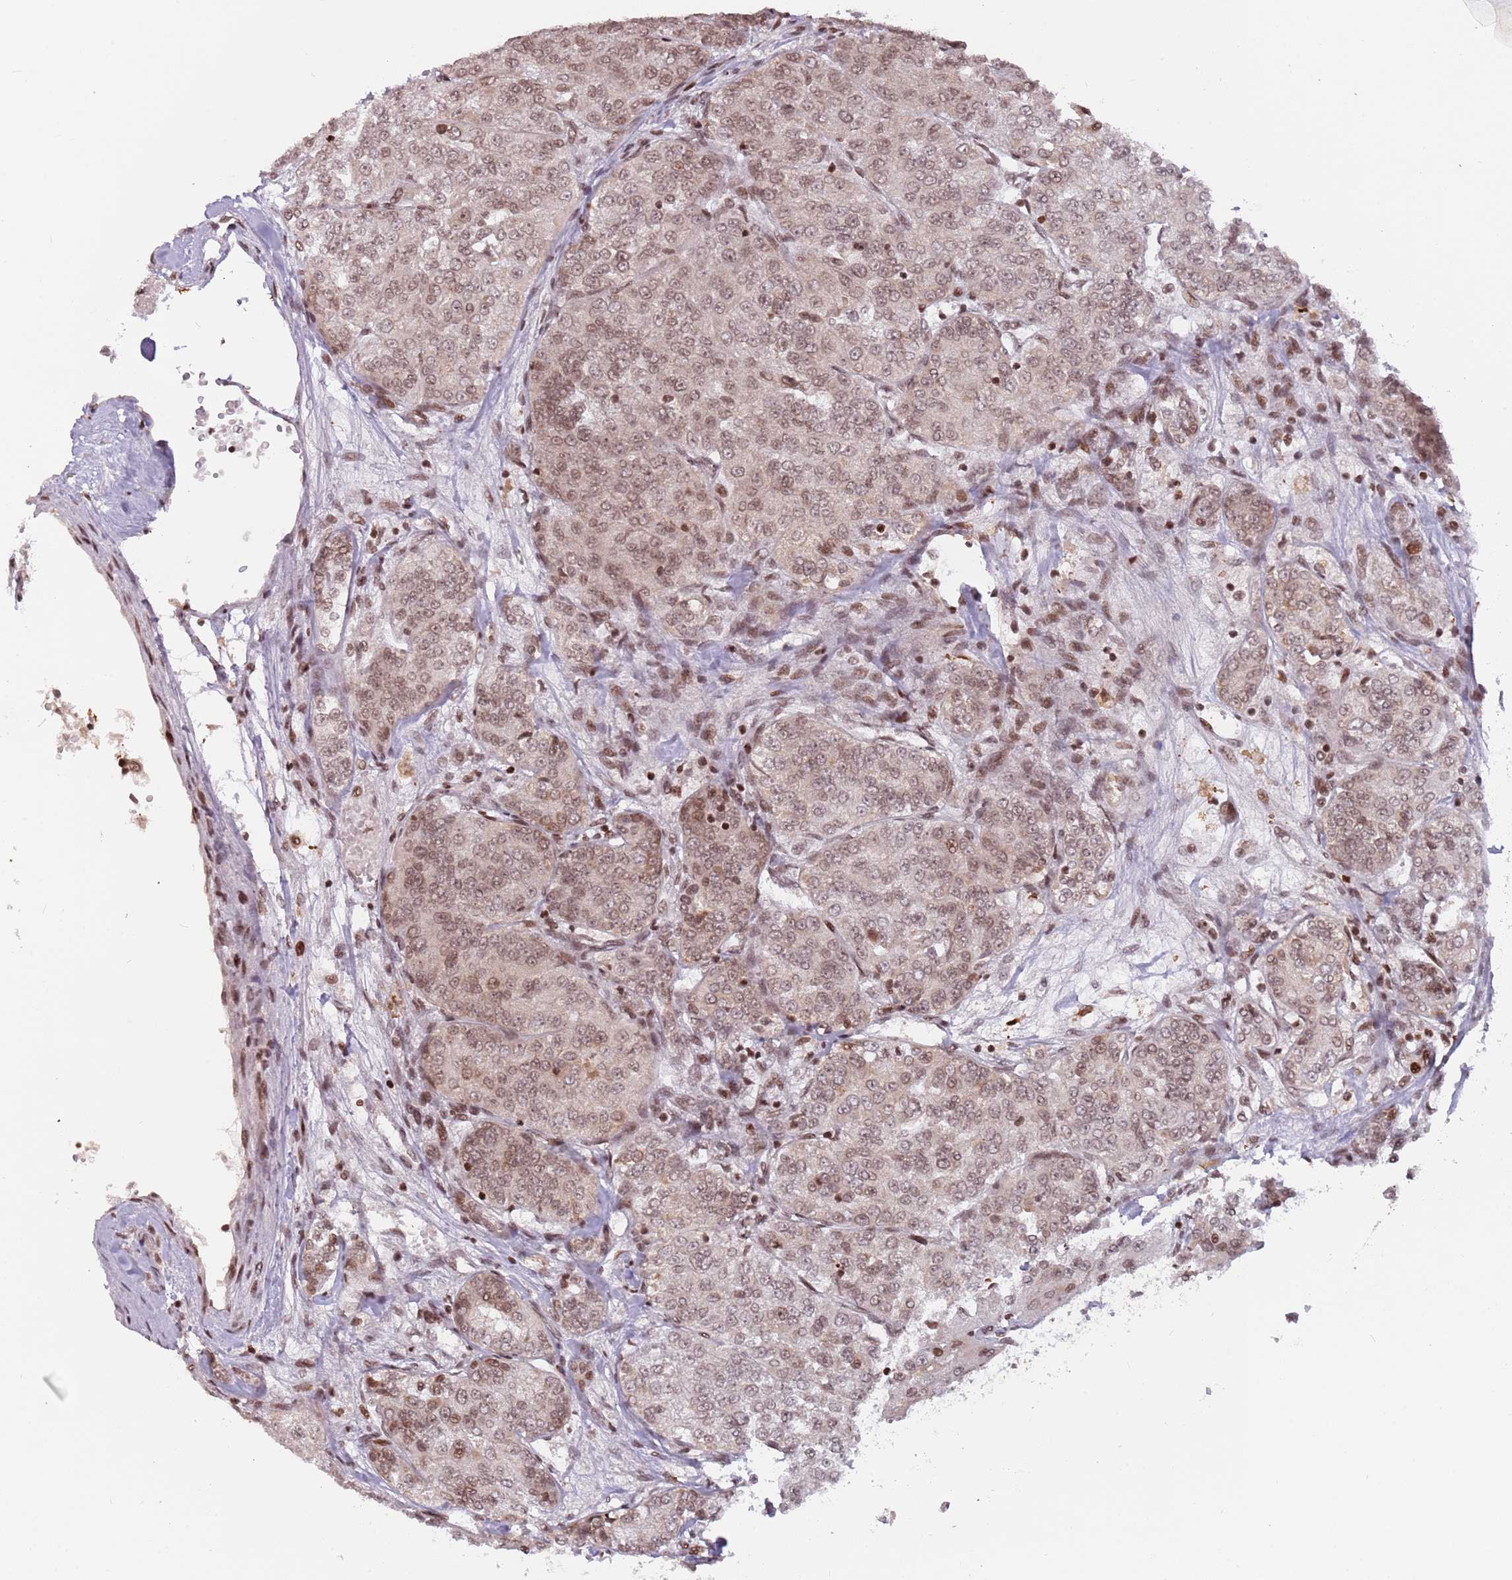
{"staining": {"intensity": "weak", "quantity": ">75%", "location": "cytoplasmic/membranous,nuclear"}, "tissue": "renal cancer", "cell_type": "Tumor cells", "image_type": "cancer", "snomed": [{"axis": "morphology", "description": "Adenocarcinoma, NOS"}, {"axis": "topography", "description": "Kidney"}], "caption": "IHC of human renal cancer (adenocarcinoma) shows low levels of weak cytoplasmic/membranous and nuclear staining in approximately >75% of tumor cells. The protein is shown in brown color, while the nuclei are stained blue.", "gene": "SH3RF3", "patient": {"sex": "female", "age": 63}}